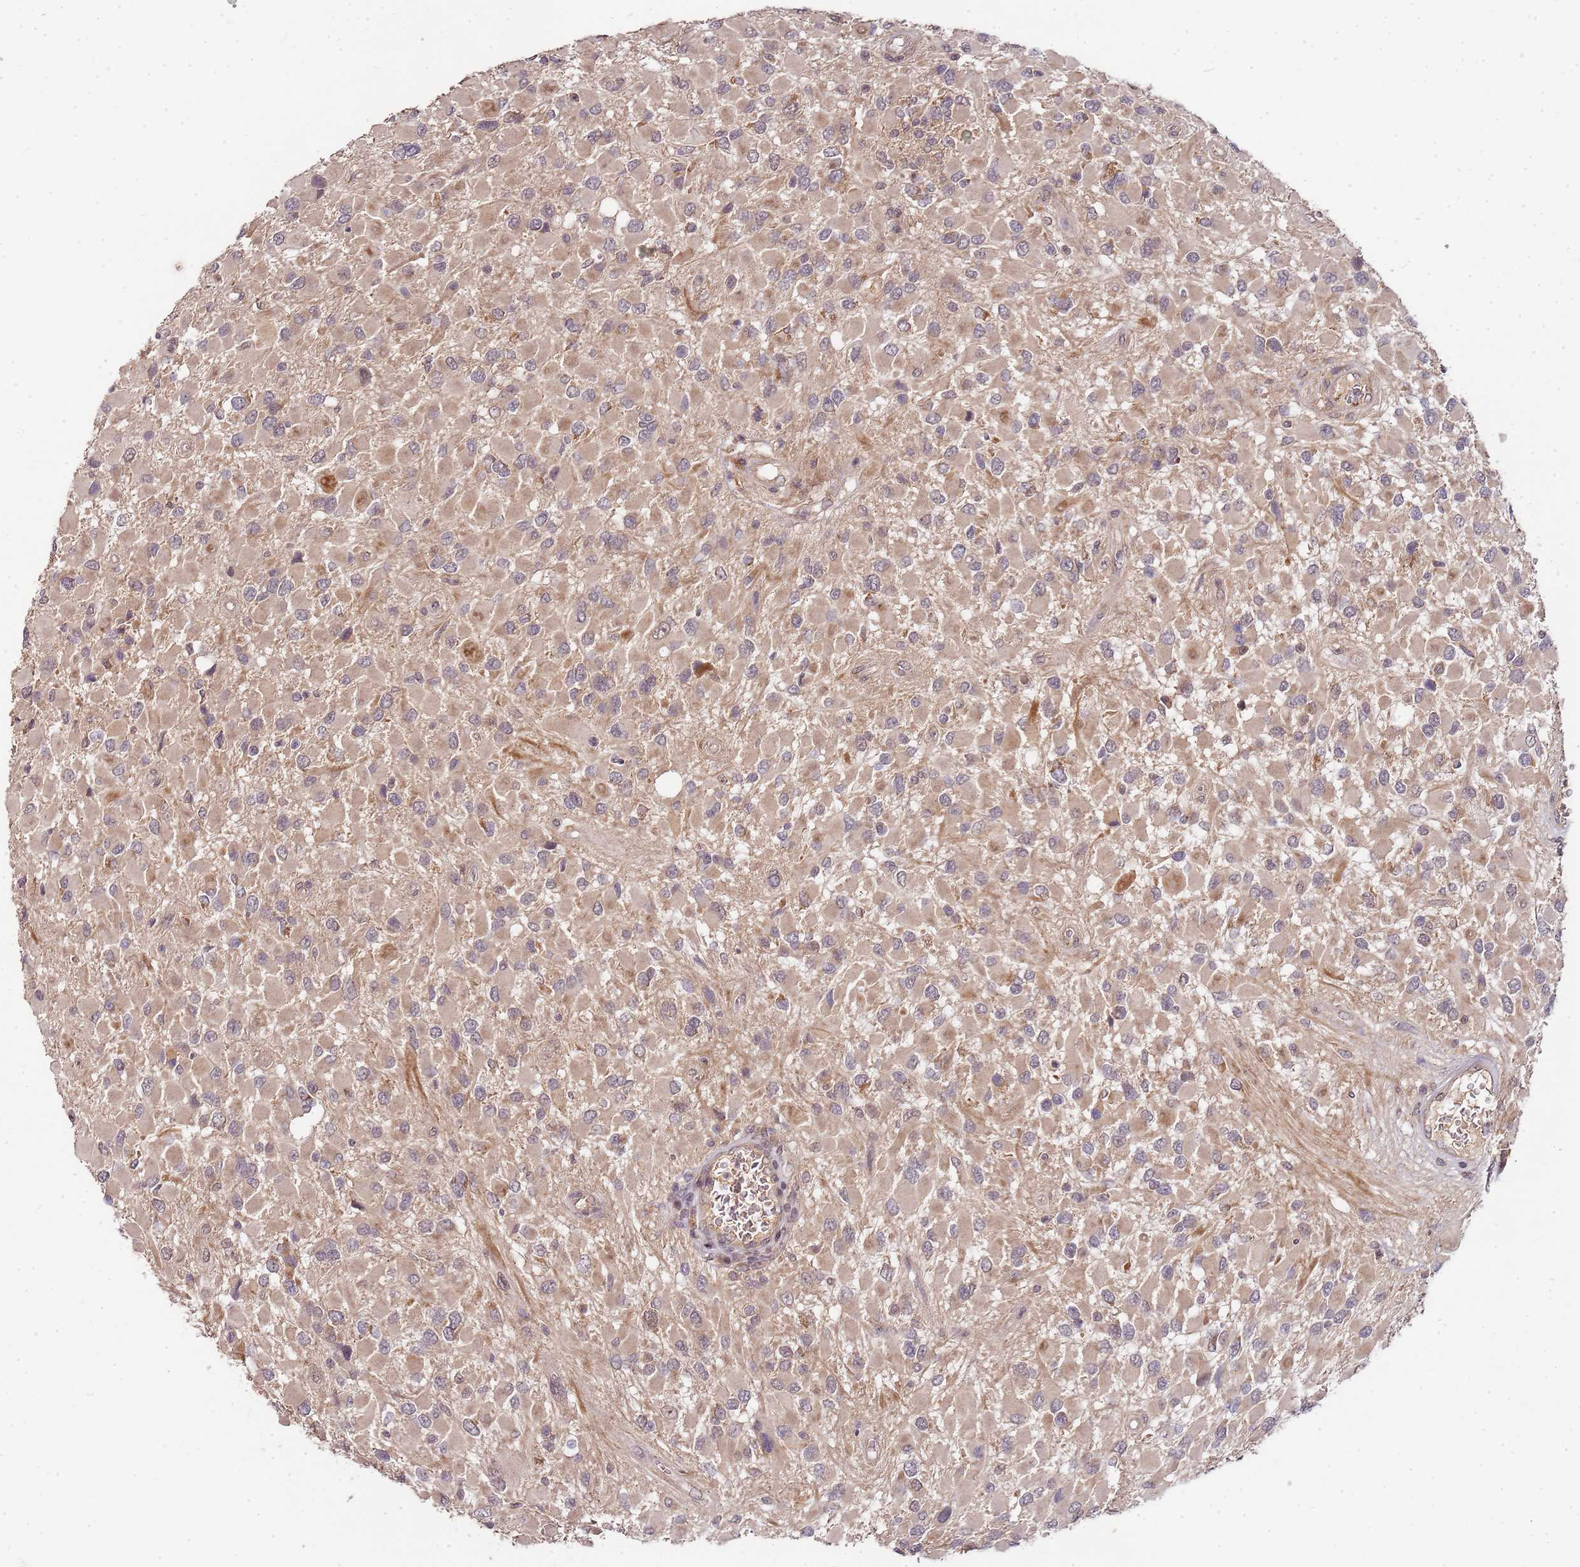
{"staining": {"intensity": "moderate", "quantity": ">75%", "location": "cytoplasmic/membranous"}, "tissue": "glioma", "cell_type": "Tumor cells", "image_type": "cancer", "snomed": [{"axis": "morphology", "description": "Glioma, malignant, High grade"}, {"axis": "topography", "description": "Brain"}], "caption": "Human malignant glioma (high-grade) stained for a protein (brown) reveals moderate cytoplasmic/membranous positive staining in about >75% of tumor cells.", "gene": "LIN37", "patient": {"sex": "male", "age": 53}}